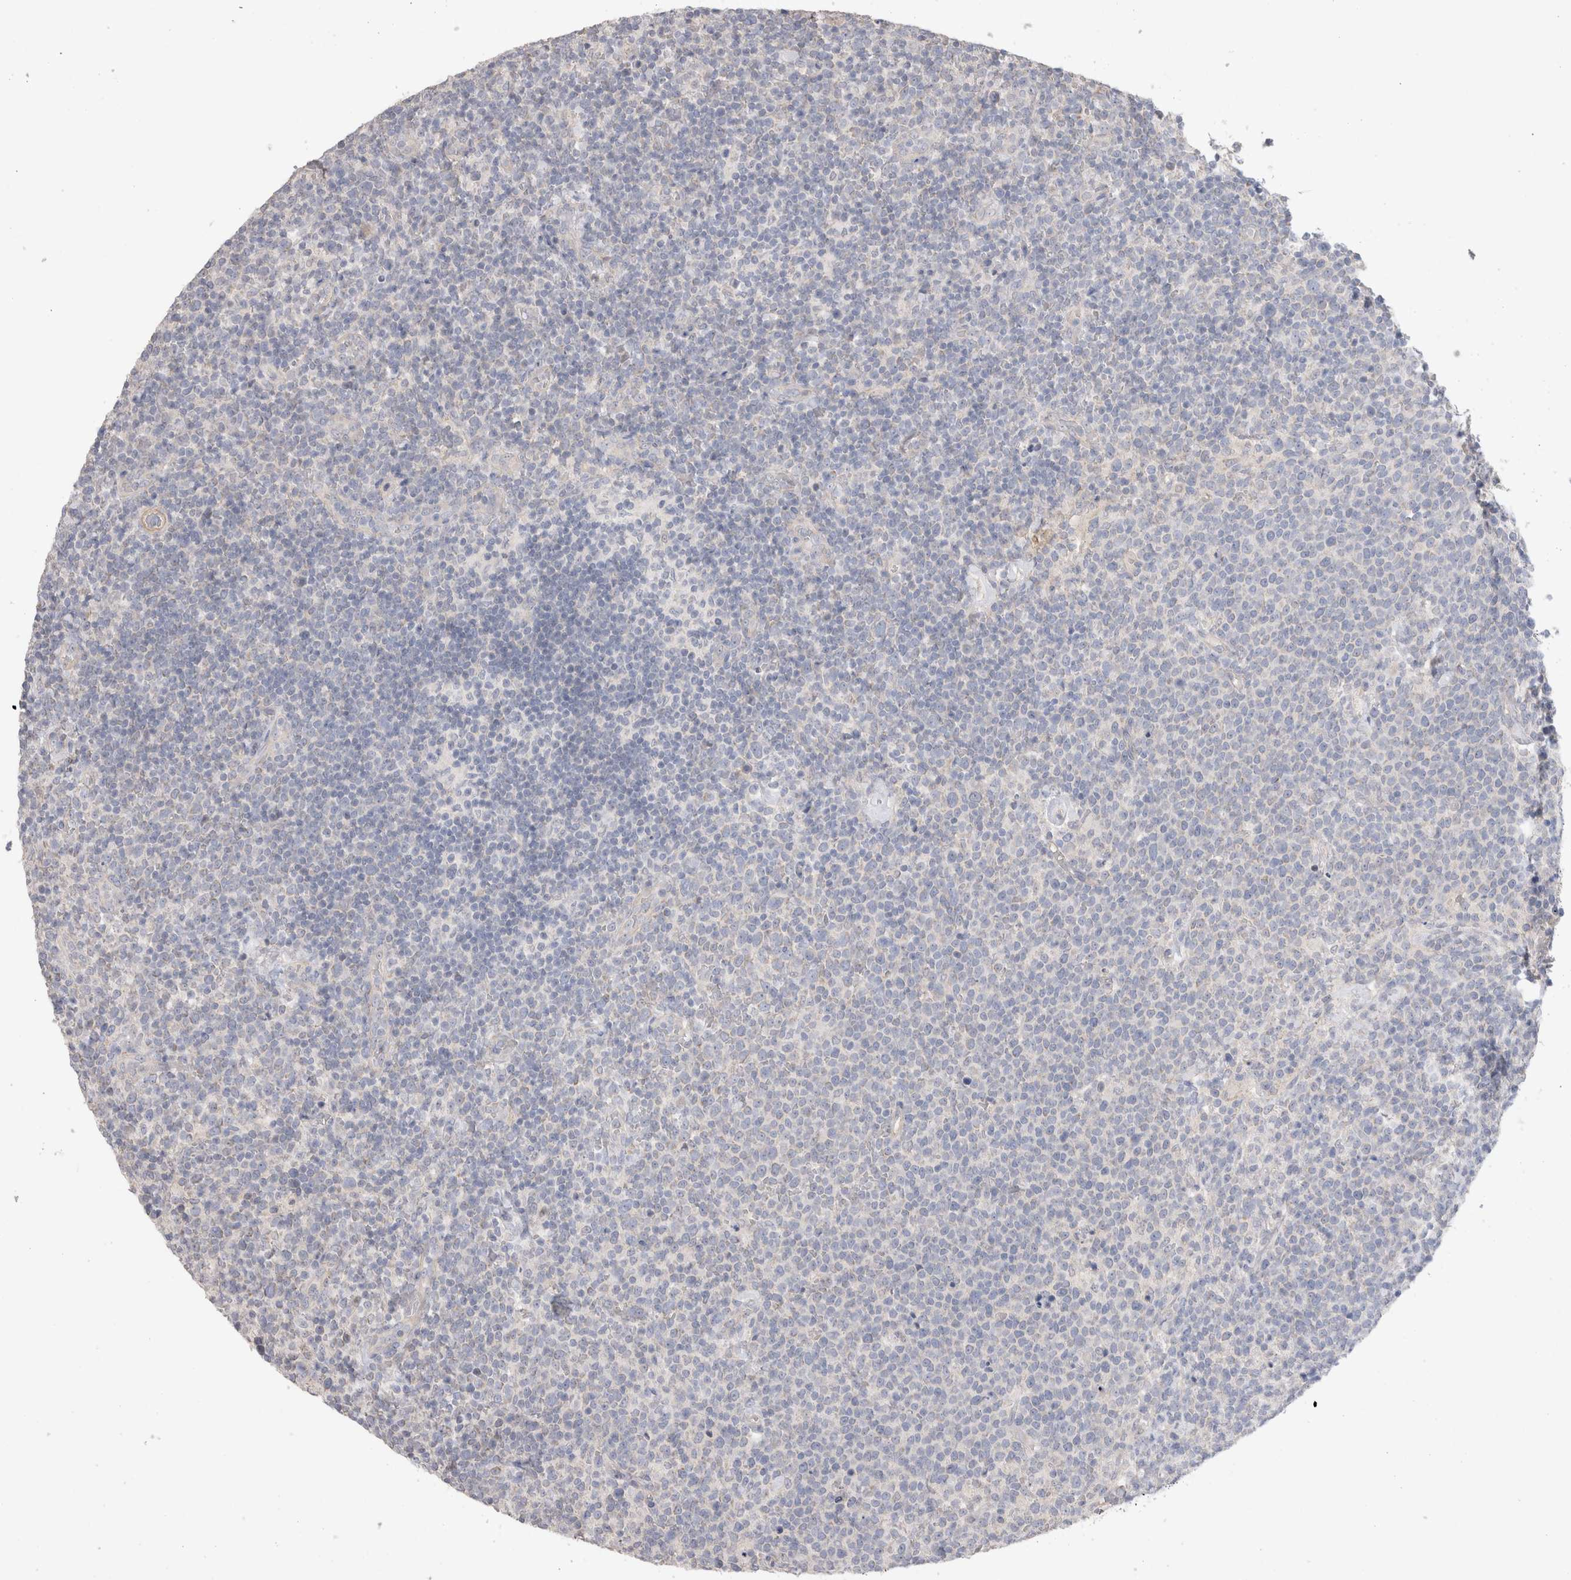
{"staining": {"intensity": "negative", "quantity": "none", "location": "none"}, "tissue": "lymphoma", "cell_type": "Tumor cells", "image_type": "cancer", "snomed": [{"axis": "morphology", "description": "Malignant lymphoma, non-Hodgkin's type, High grade"}, {"axis": "topography", "description": "Lymph node"}], "caption": "Immunohistochemistry image of neoplastic tissue: human high-grade malignant lymphoma, non-Hodgkin's type stained with DAB reveals no significant protein positivity in tumor cells. (Immunohistochemistry, brightfield microscopy, high magnification).", "gene": "DMD", "patient": {"sex": "male", "age": 61}}